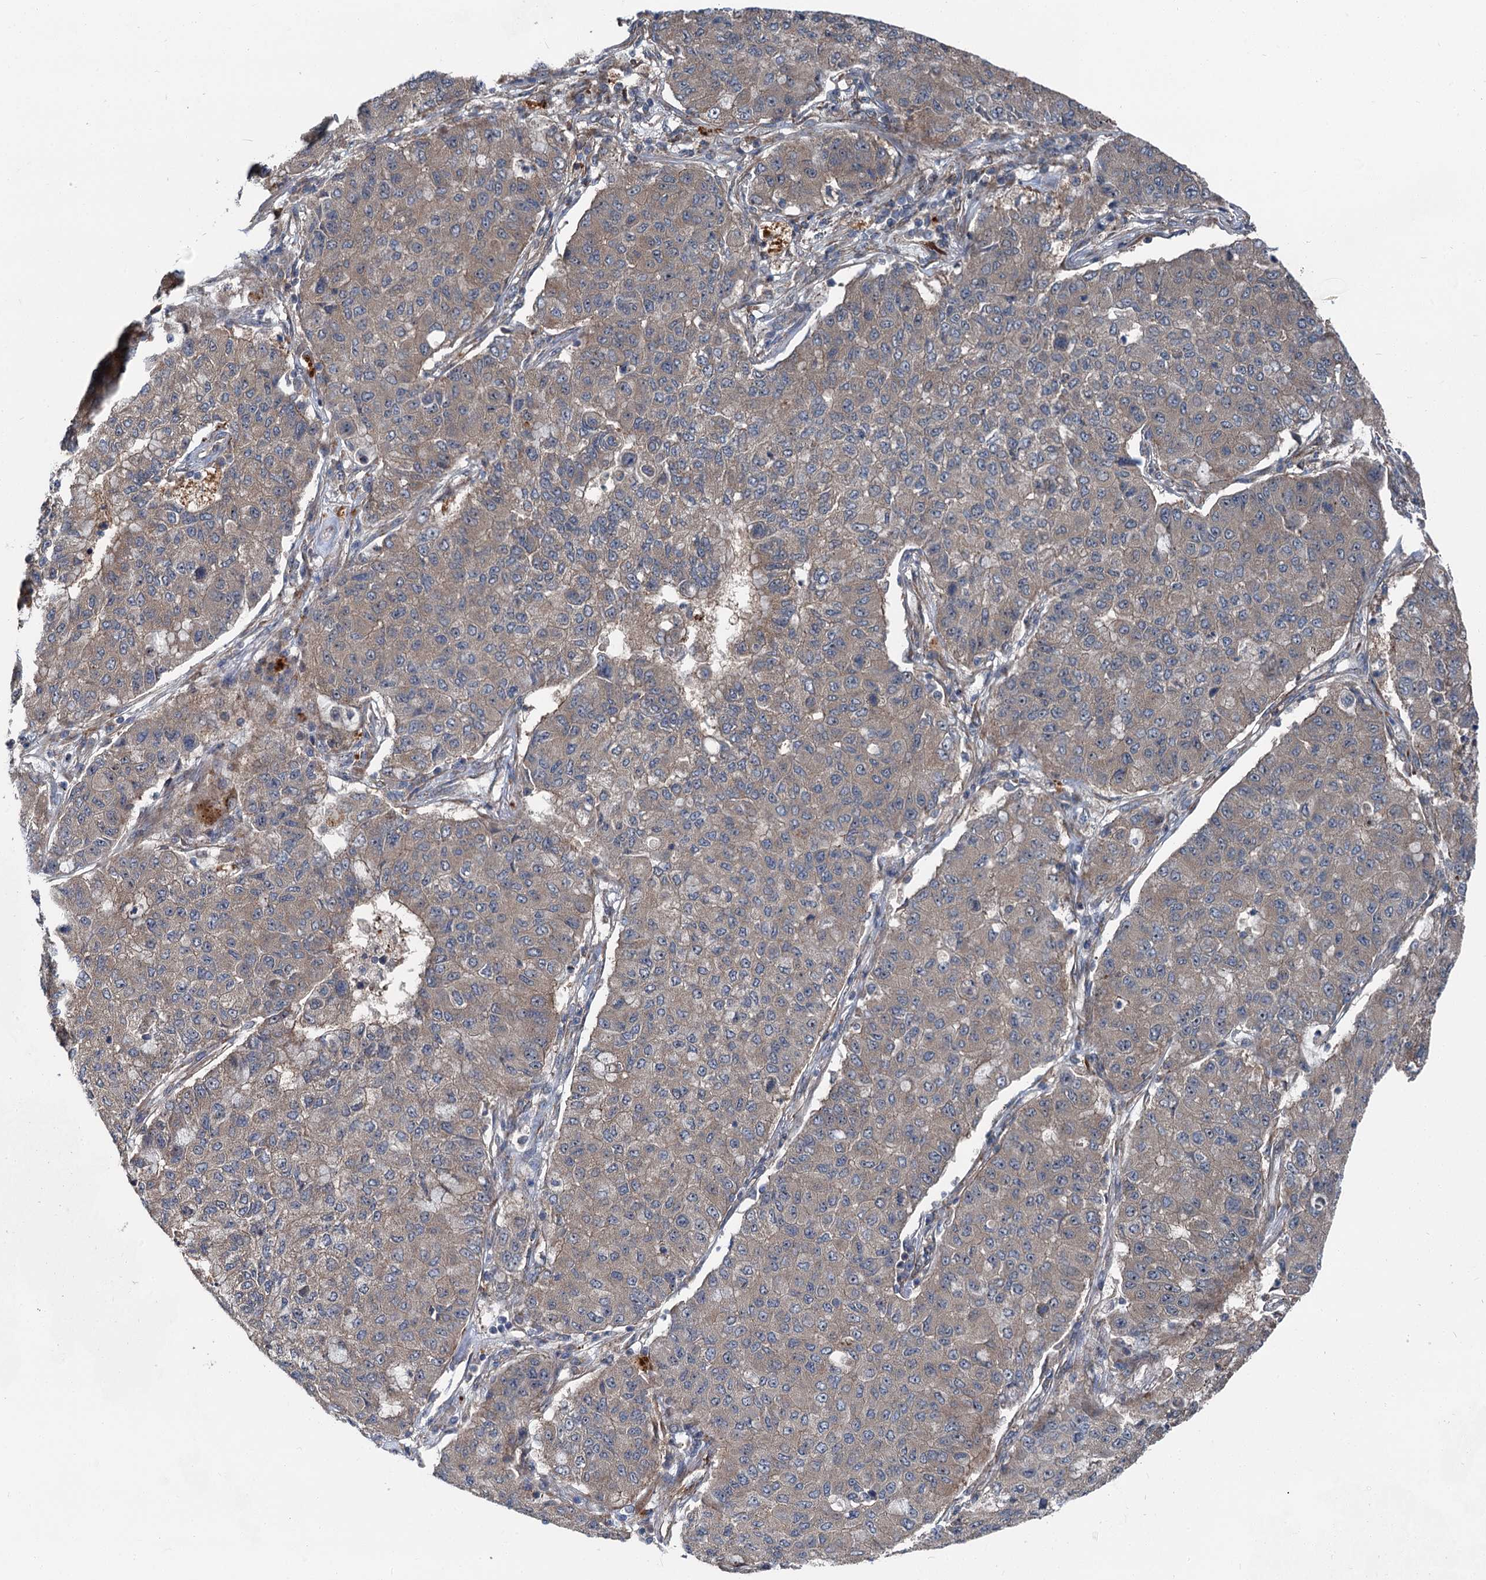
{"staining": {"intensity": "weak", "quantity": "<25%", "location": "cytoplasmic/membranous"}, "tissue": "lung cancer", "cell_type": "Tumor cells", "image_type": "cancer", "snomed": [{"axis": "morphology", "description": "Squamous cell carcinoma, NOS"}, {"axis": "topography", "description": "Lung"}], "caption": "Lung squamous cell carcinoma was stained to show a protein in brown. There is no significant expression in tumor cells. Brightfield microscopy of immunohistochemistry (IHC) stained with DAB (brown) and hematoxylin (blue), captured at high magnification.", "gene": "POLR1D", "patient": {"sex": "male", "age": 74}}